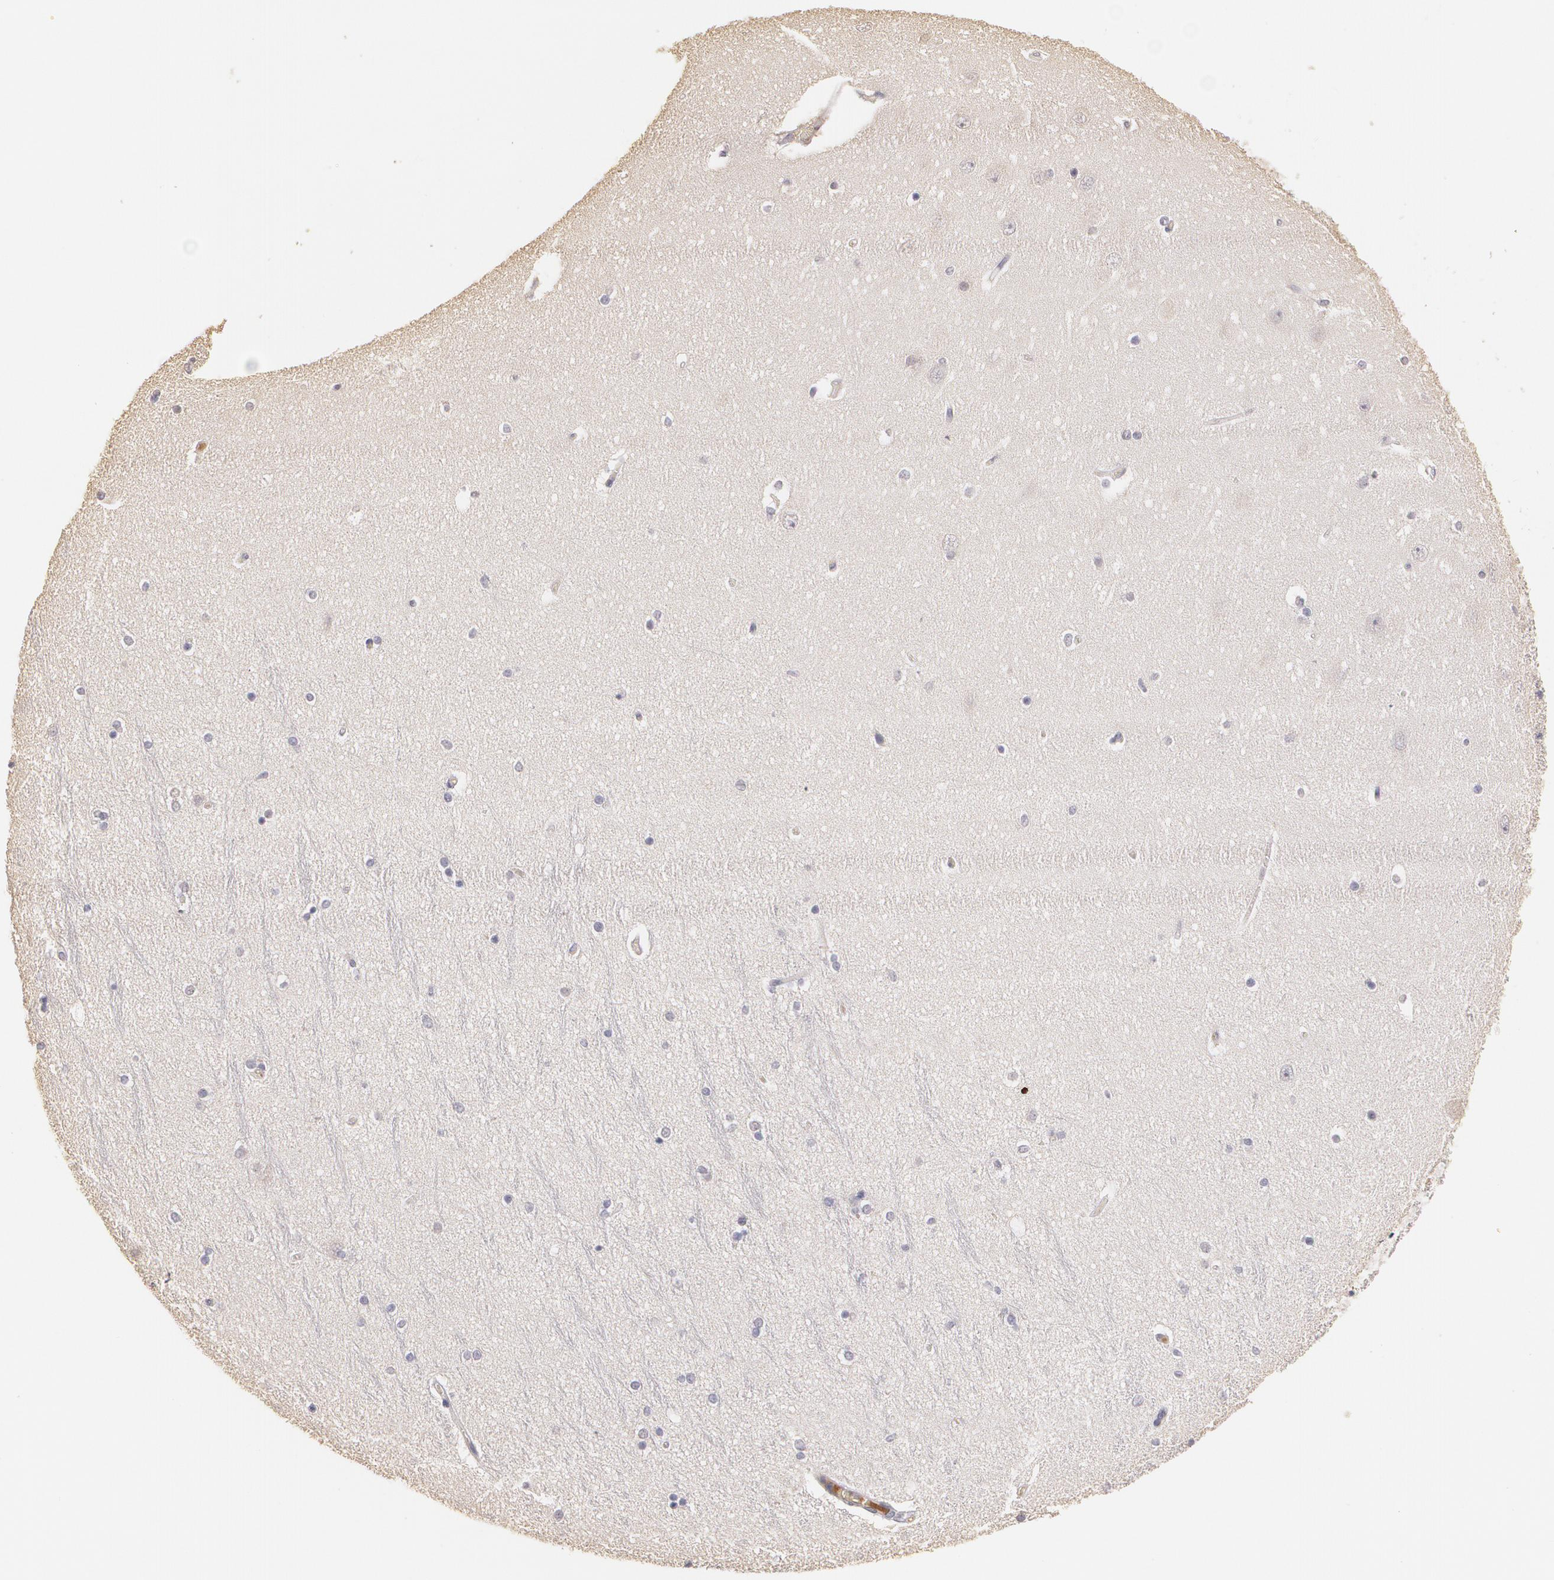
{"staining": {"intensity": "negative", "quantity": "none", "location": "none"}, "tissue": "hippocampus", "cell_type": "Glial cells", "image_type": "normal", "snomed": [{"axis": "morphology", "description": "Normal tissue, NOS"}, {"axis": "topography", "description": "Hippocampus"}], "caption": "DAB immunohistochemical staining of unremarkable hippocampus displays no significant staining in glial cells. (DAB (3,3'-diaminobenzidine) IHC visualized using brightfield microscopy, high magnification).", "gene": "LRG1", "patient": {"sex": "female", "age": 54}}